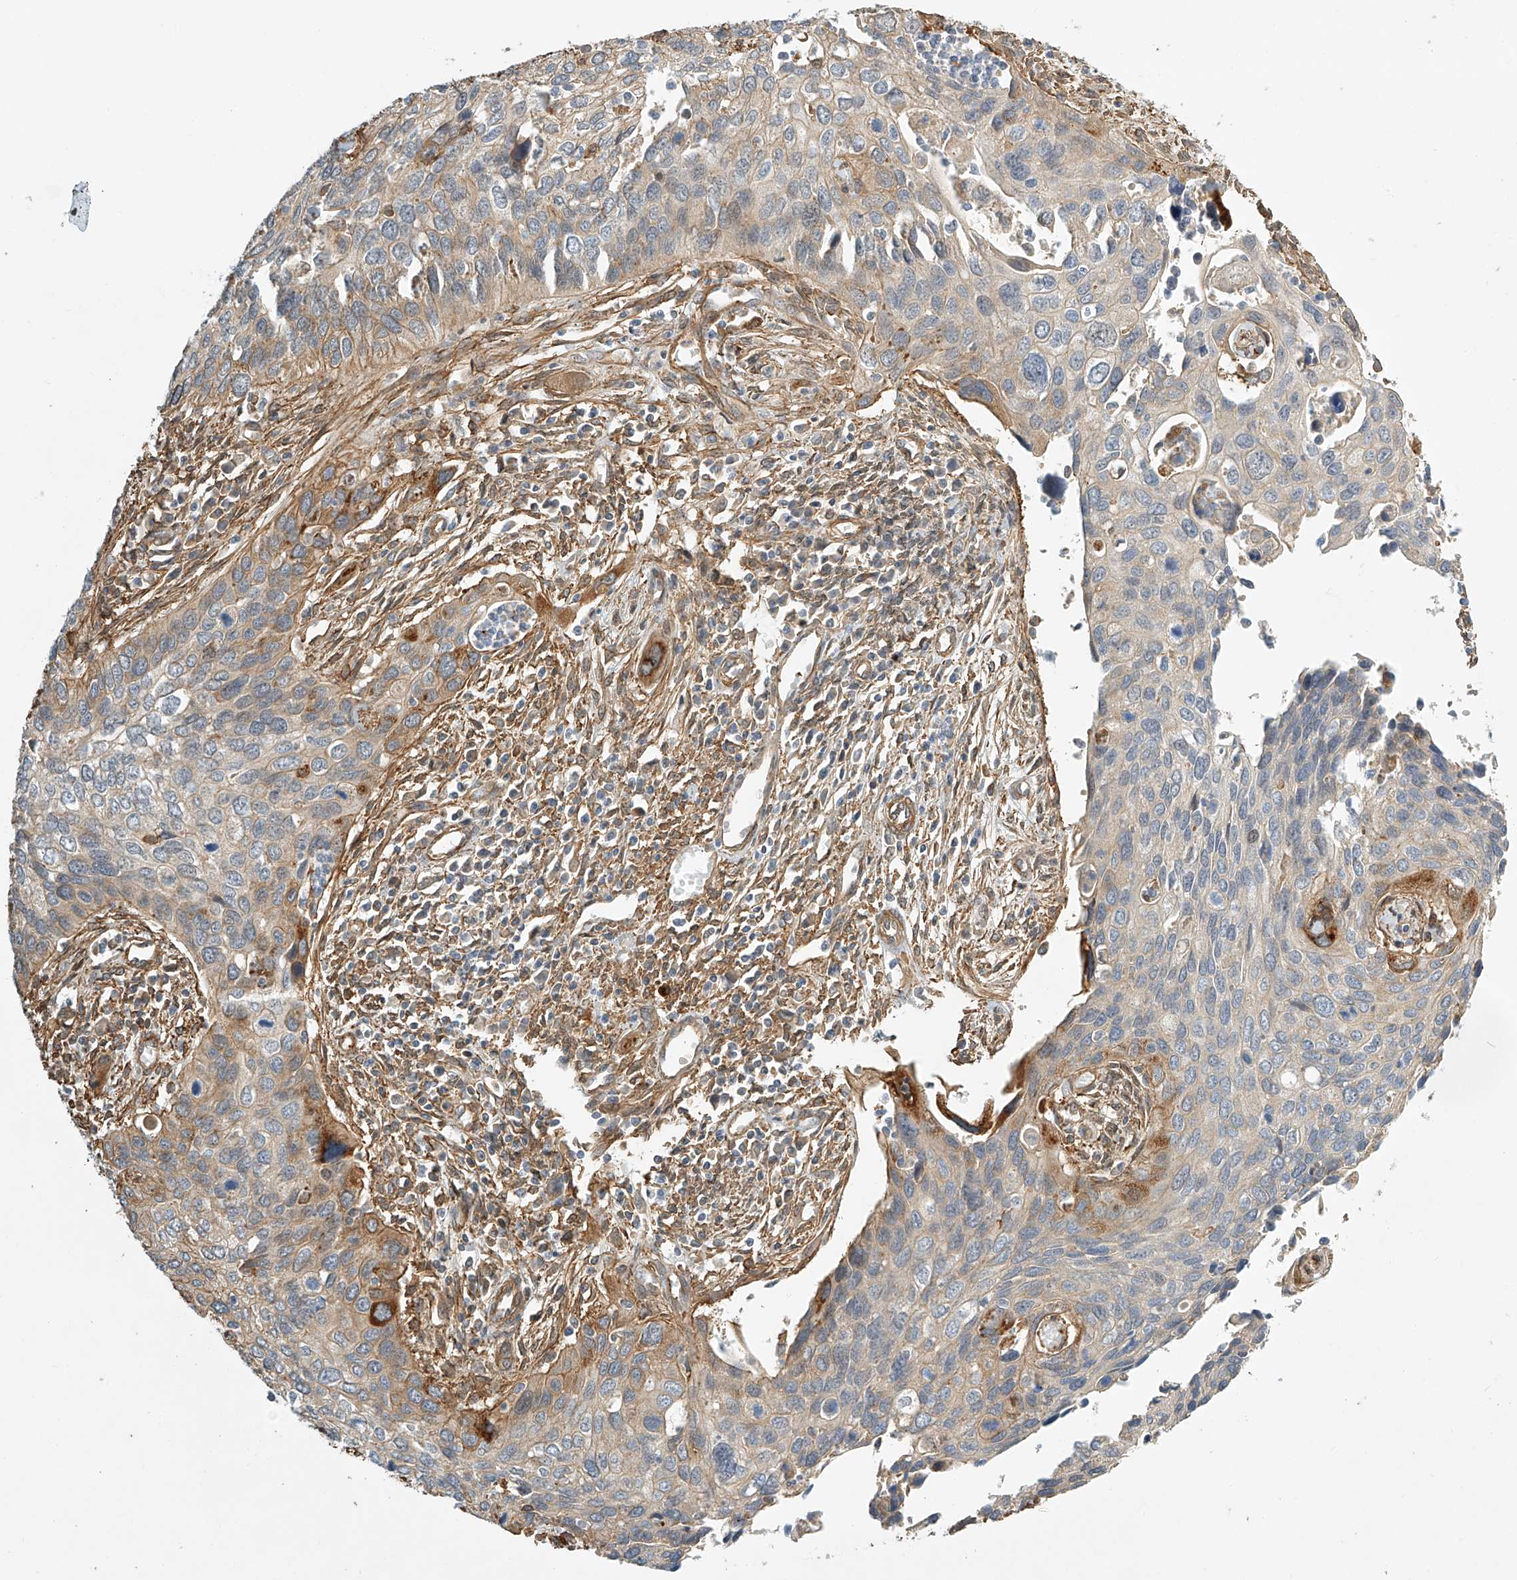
{"staining": {"intensity": "moderate", "quantity": "<25%", "location": "cytoplasmic/membranous"}, "tissue": "cervical cancer", "cell_type": "Tumor cells", "image_type": "cancer", "snomed": [{"axis": "morphology", "description": "Squamous cell carcinoma, NOS"}, {"axis": "topography", "description": "Cervix"}], "caption": "The immunohistochemical stain labels moderate cytoplasmic/membranous staining in tumor cells of squamous cell carcinoma (cervical) tissue.", "gene": "CSMD3", "patient": {"sex": "female", "age": 55}}